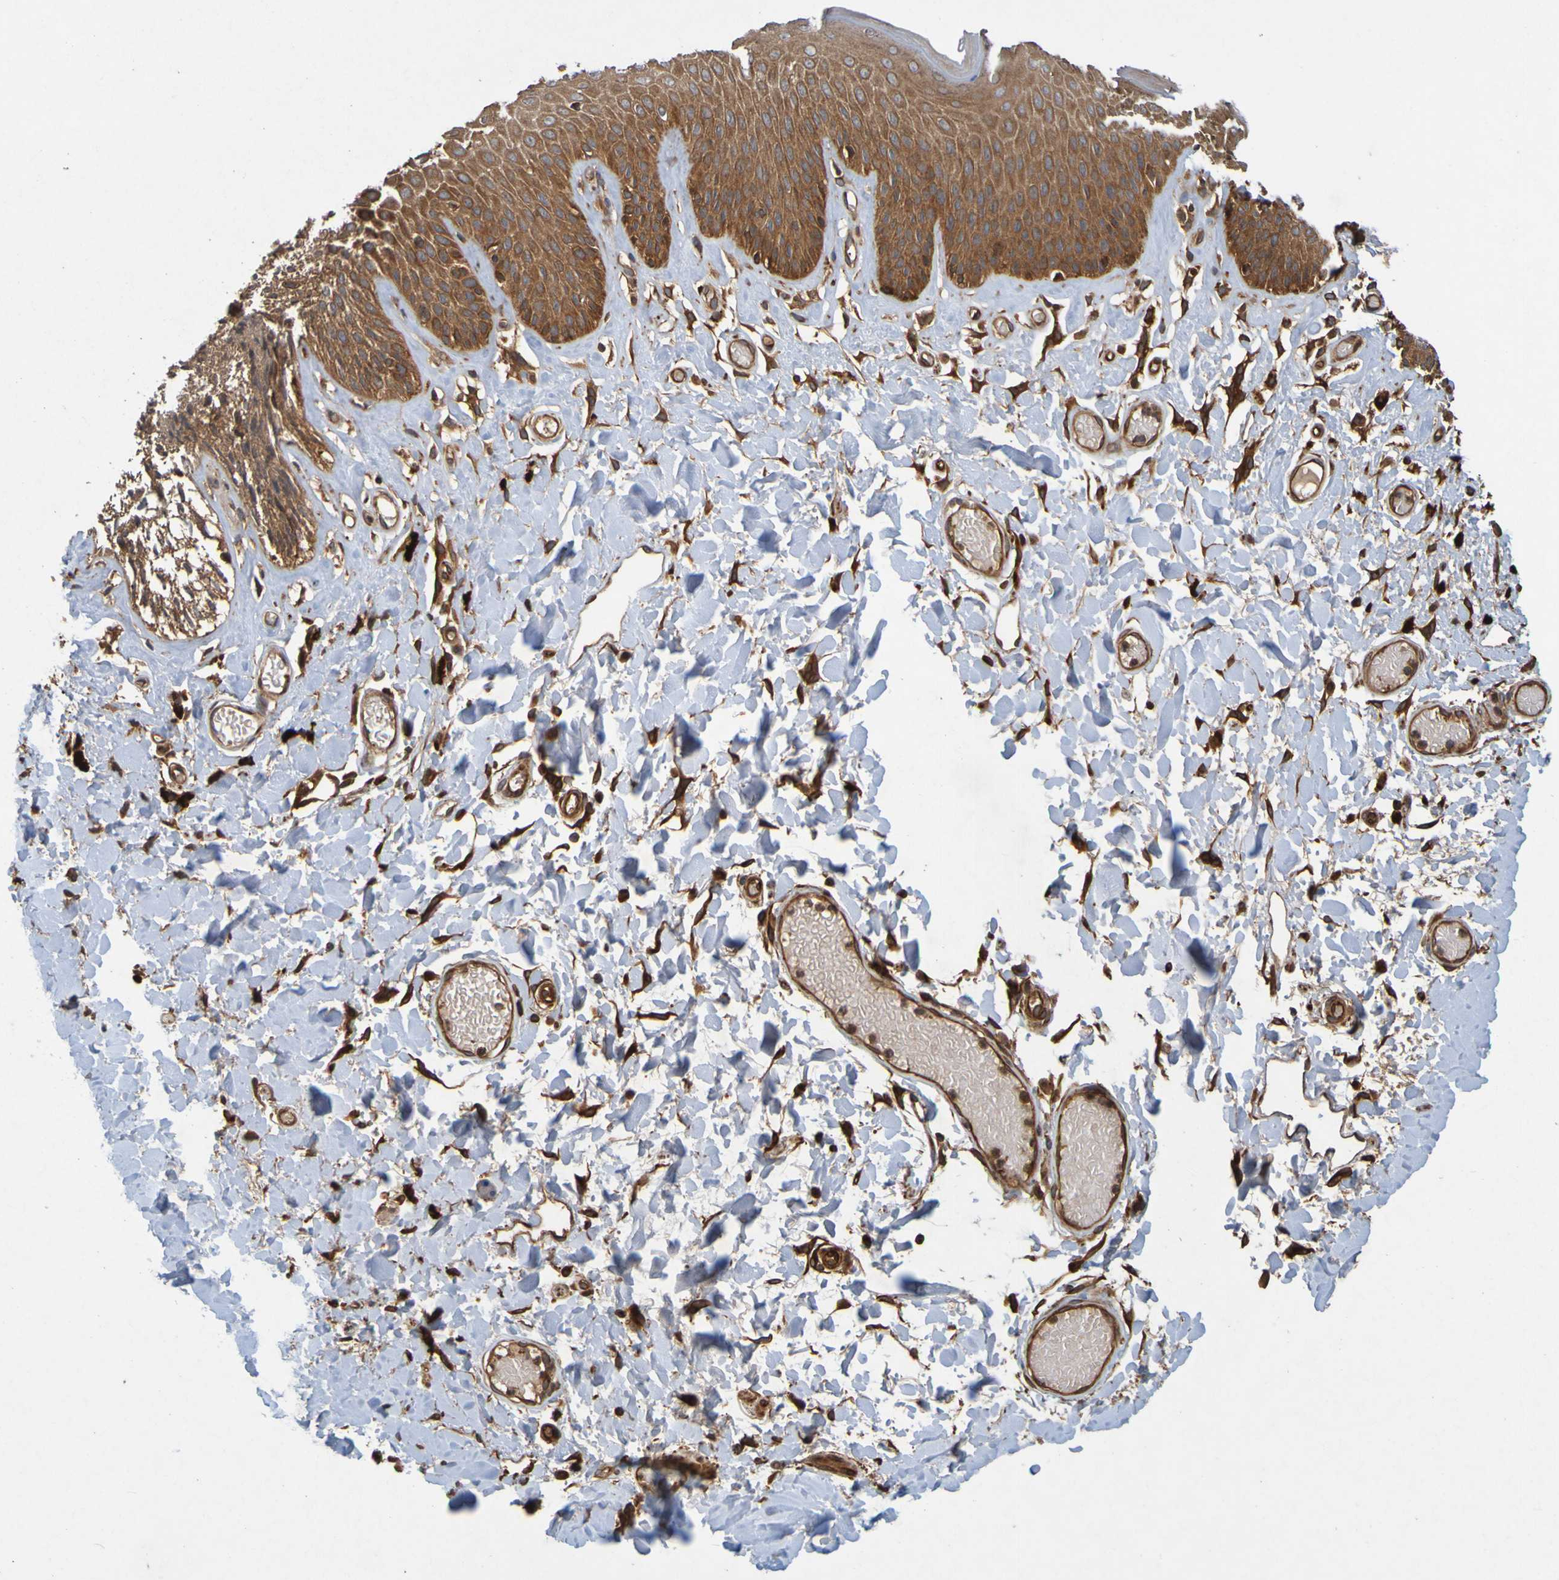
{"staining": {"intensity": "strong", "quantity": ">75%", "location": "cytoplasmic/membranous"}, "tissue": "skin", "cell_type": "Epidermal cells", "image_type": "normal", "snomed": [{"axis": "morphology", "description": "Normal tissue, NOS"}, {"axis": "topography", "description": "Vulva"}], "caption": "Benign skin exhibits strong cytoplasmic/membranous positivity in about >75% of epidermal cells (Stains: DAB (3,3'-diaminobenzidine) in brown, nuclei in blue, Microscopy: brightfield microscopy at high magnification)..", "gene": "OCRL", "patient": {"sex": "female", "age": 73}}